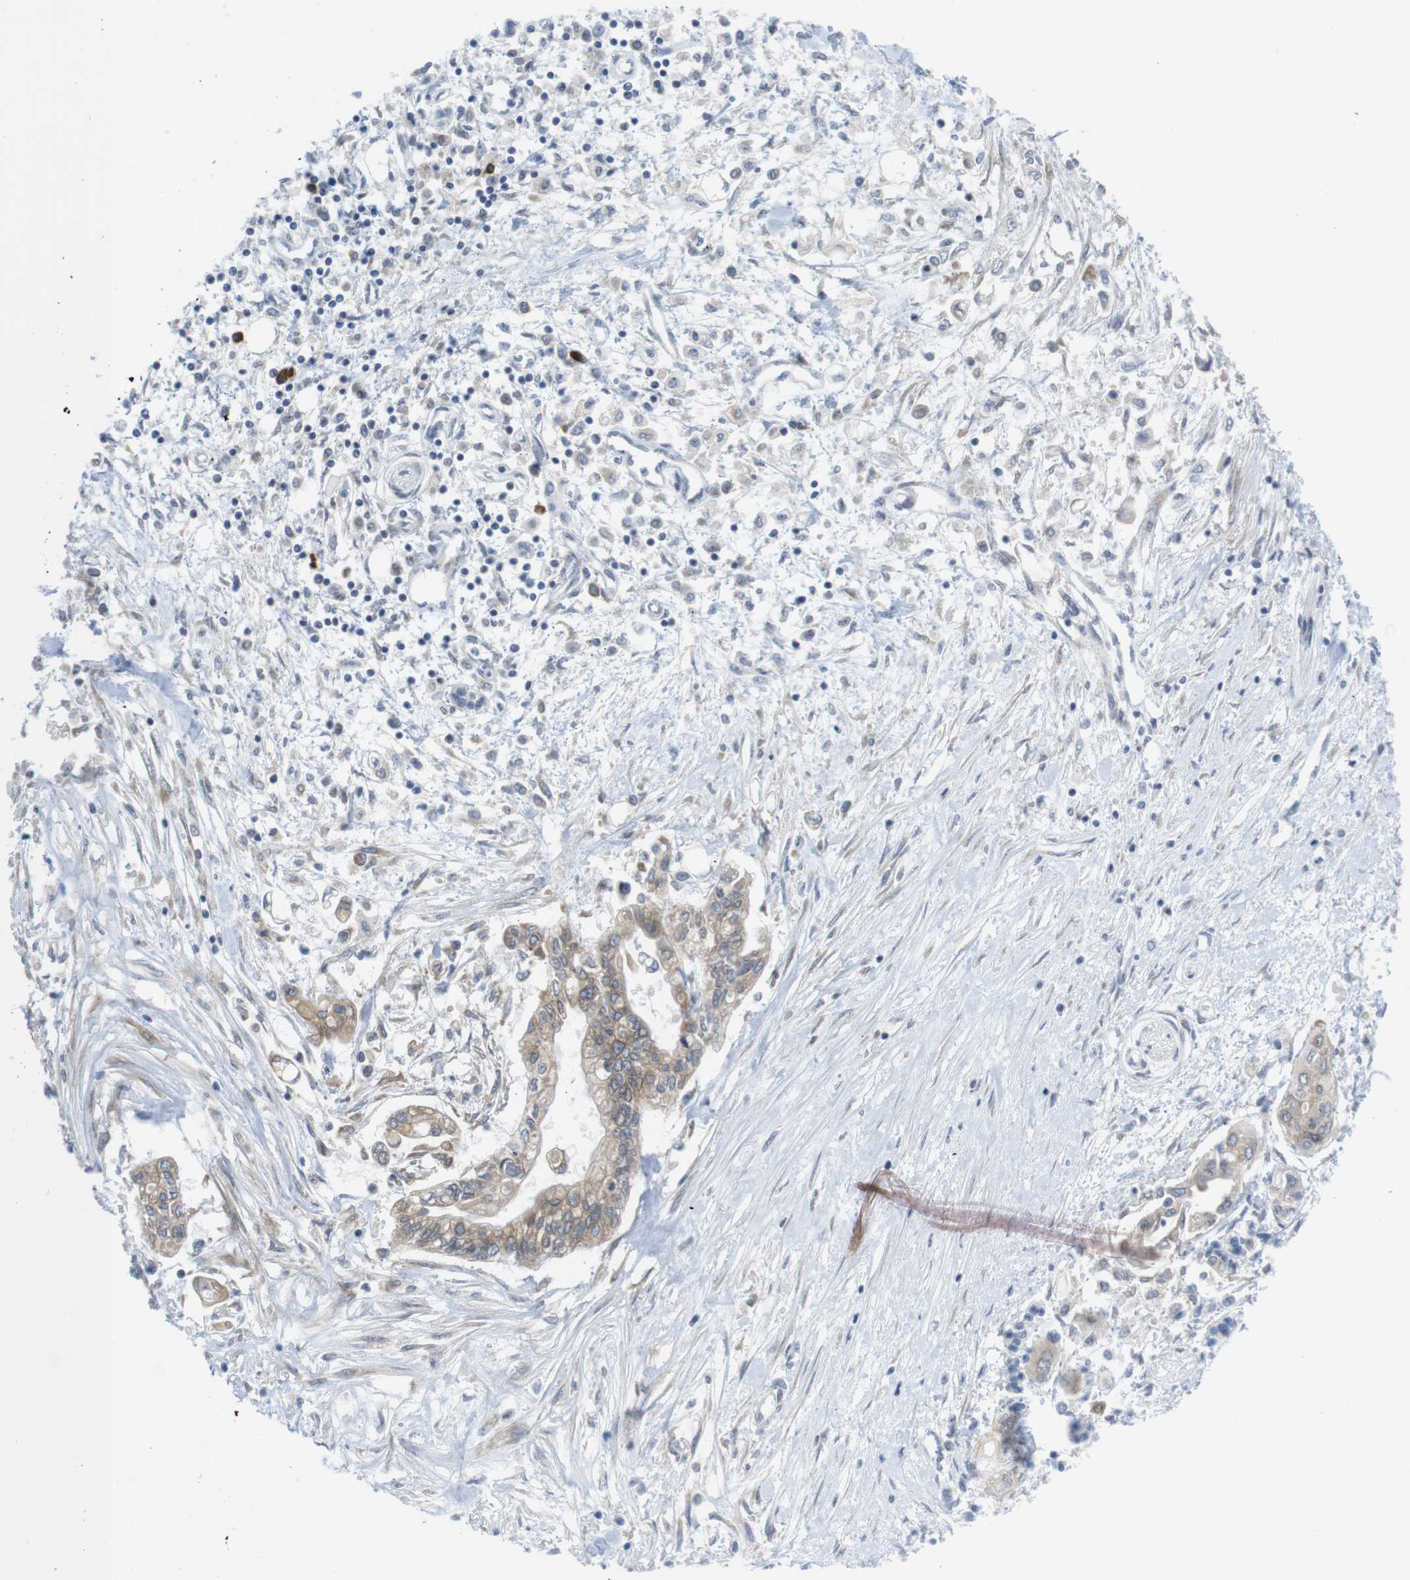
{"staining": {"intensity": "weak", "quantity": "25%-75%", "location": "cytoplasmic/membranous"}, "tissue": "pancreatic cancer", "cell_type": "Tumor cells", "image_type": "cancer", "snomed": [{"axis": "morphology", "description": "Adenocarcinoma, NOS"}, {"axis": "topography", "description": "Pancreas"}], "caption": "A high-resolution histopathology image shows immunohistochemistry staining of pancreatic cancer (adenocarcinoma), which reveals weak cytoplasmic/membranous positivity in about 25%-75% of tumor cells.", "gene": "ERGIC3", "patient": {"sex": "female", "age": 77}}